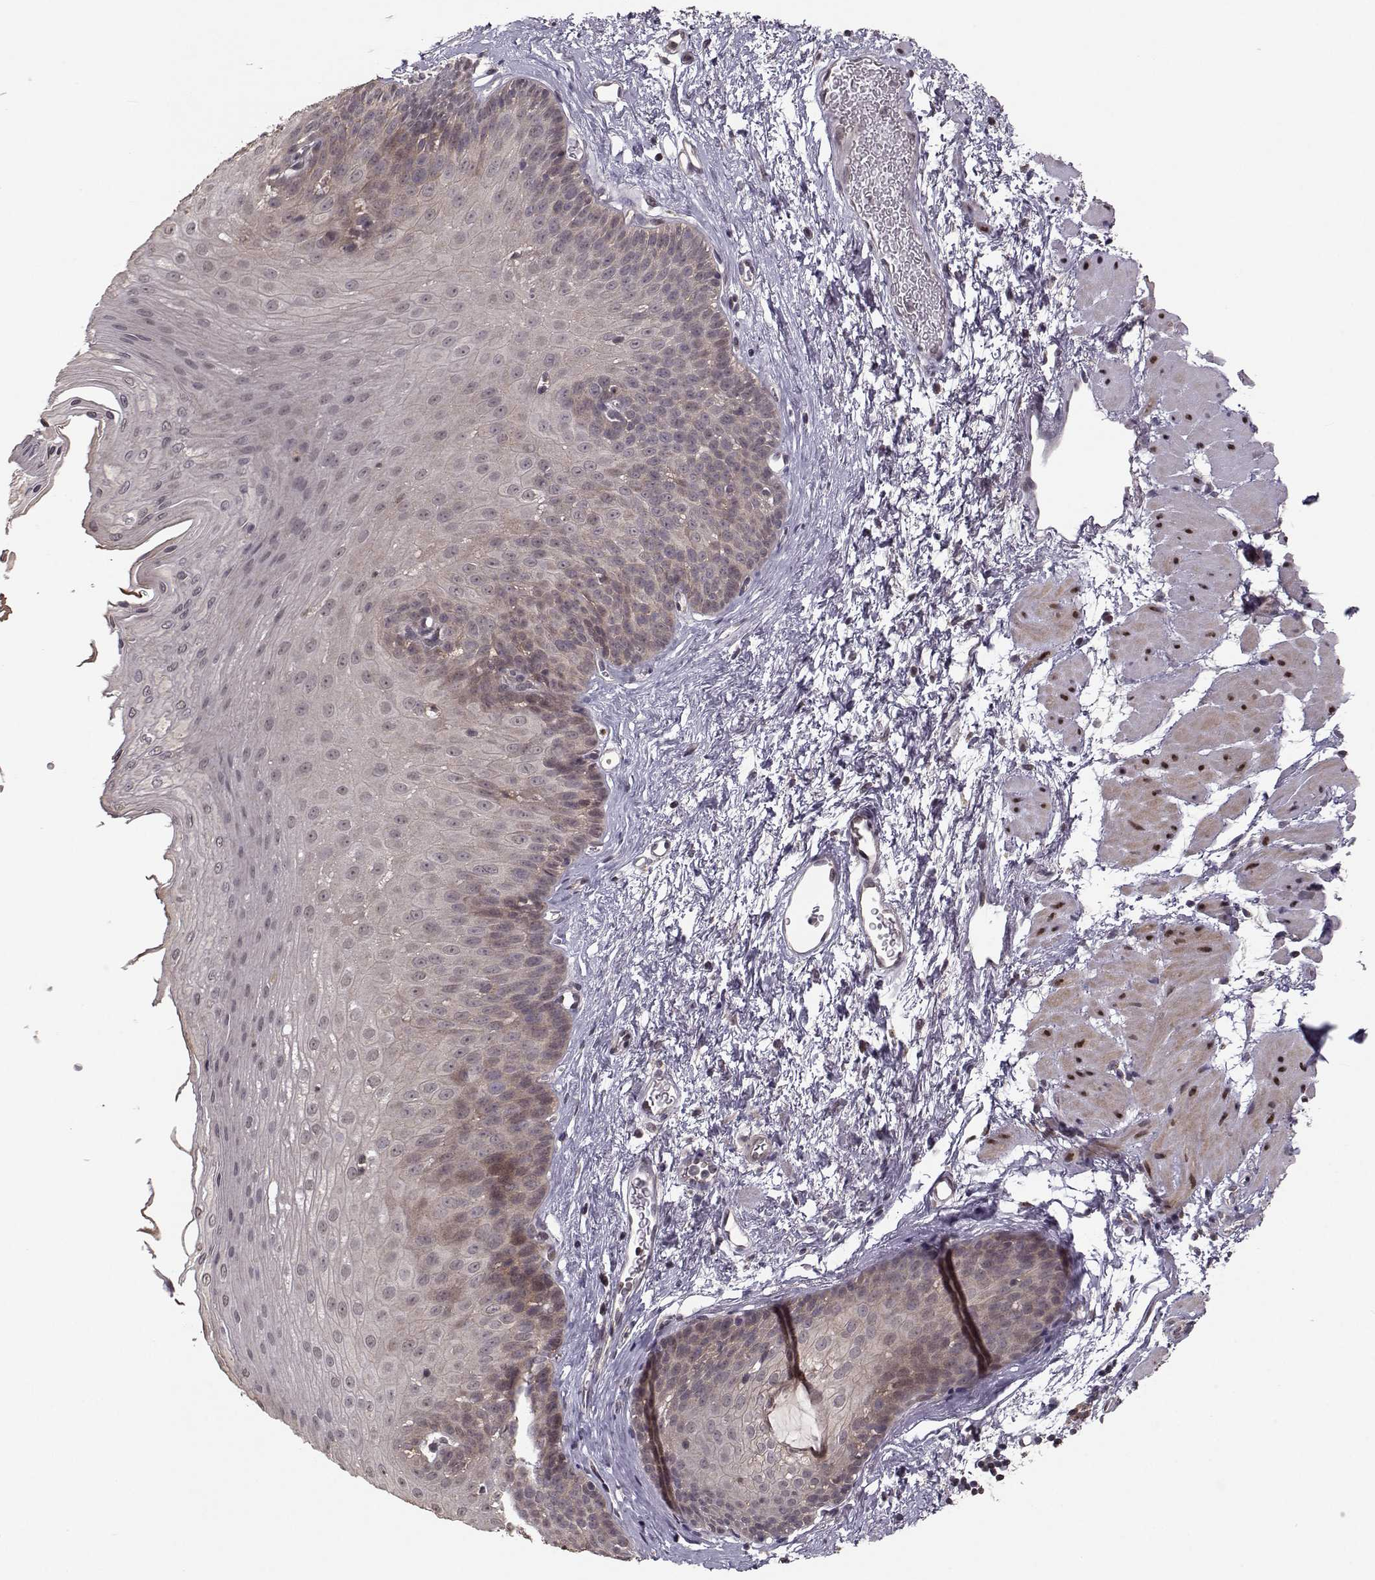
{"staining": {"intensity": "negative", "quantity": "none", "location": "none"}, "tissue": "esophagus", "cell_type": "Squamous epithelial cells", "image_type": "normal", "snomed": [{"axis": "morphology", "description": "Normal tissue, NOS"}, {"axis": "topography", "description": "Esophagus"}], "caption": "This is an immunohistochemistry histopathology image of unremarkable human esophagus. There is no expression in squamous epithelial cells.", "gene": "PLEKHG3", "patient": {"sex": "female", "age": 62}}